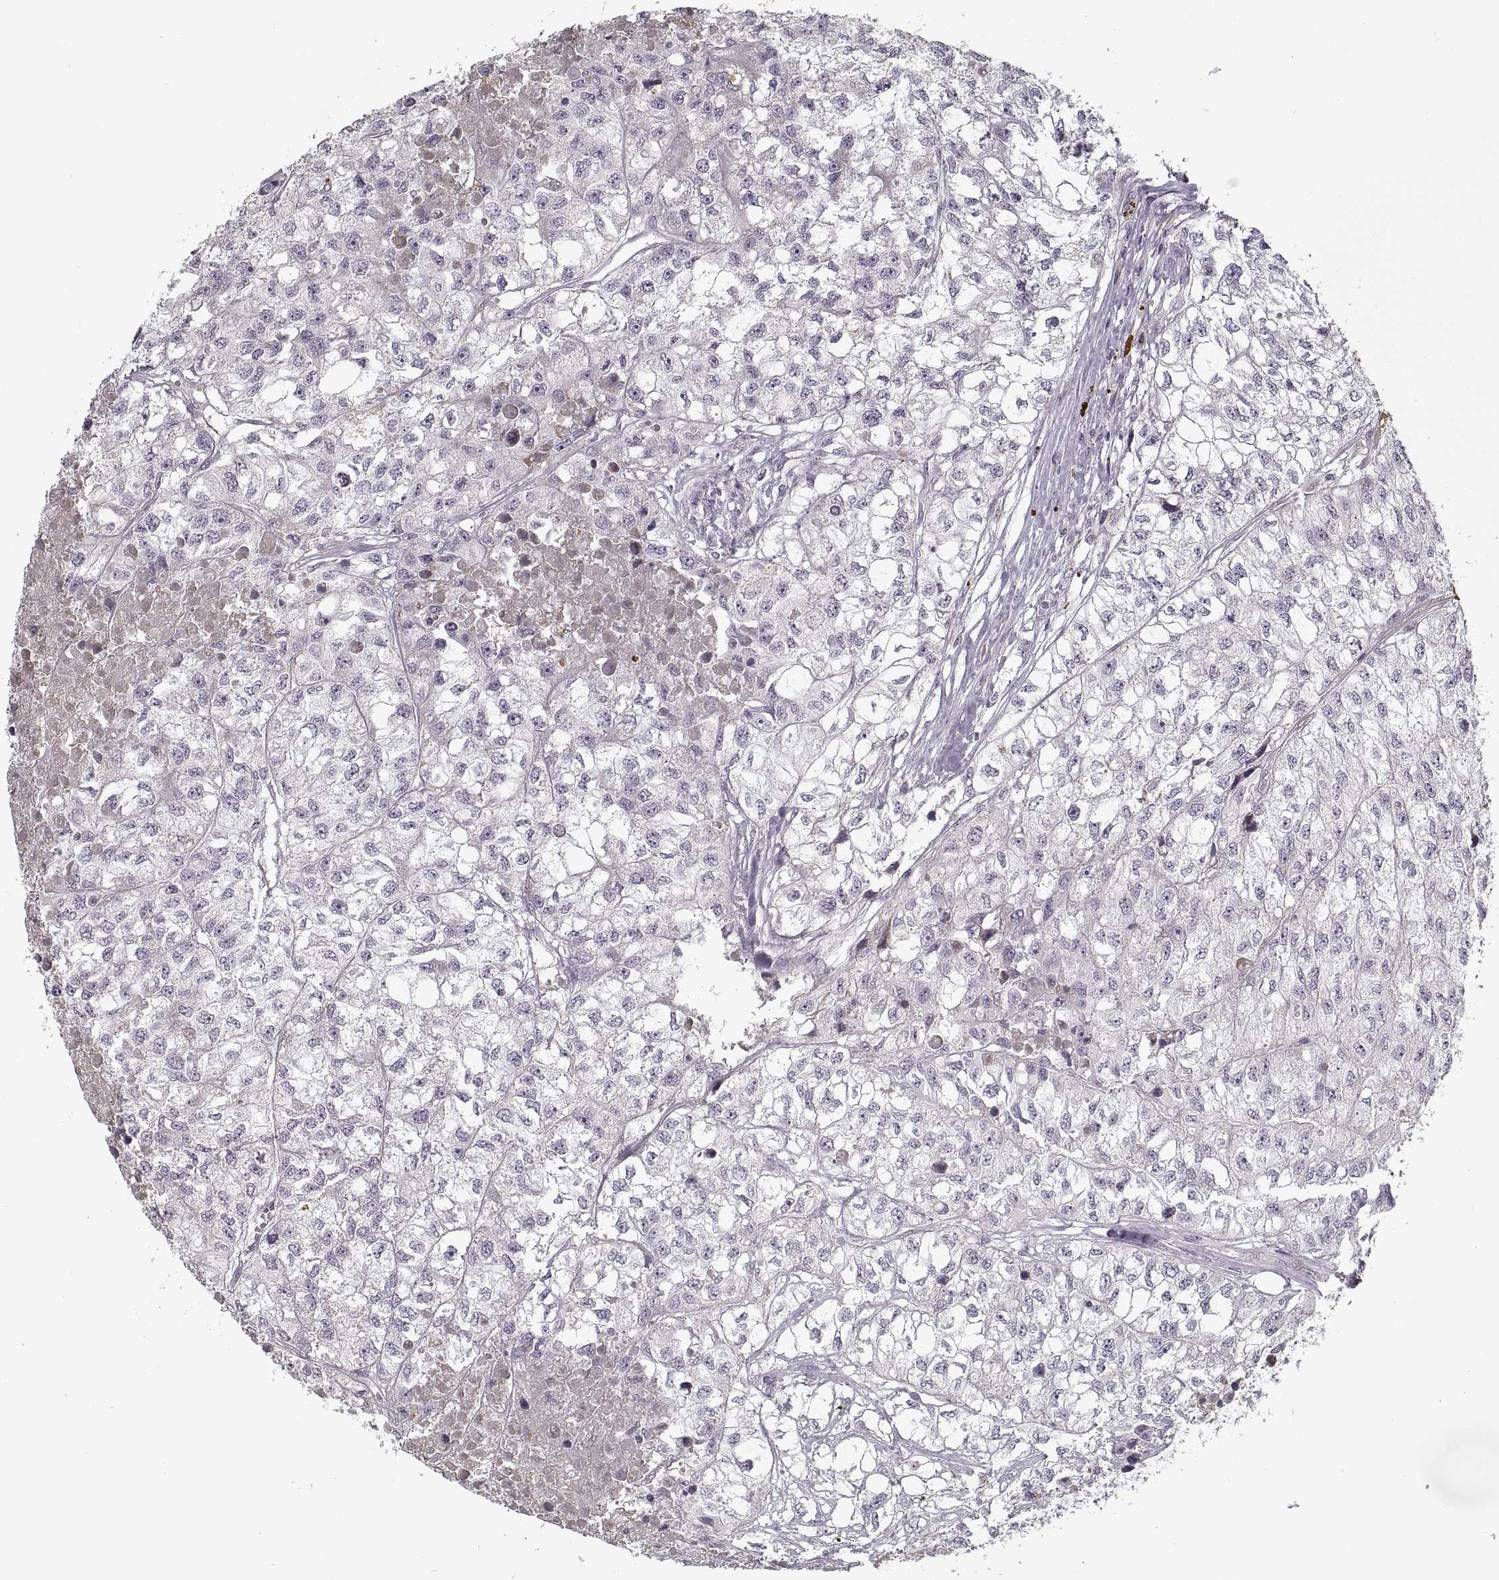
{"staining": {"intensity": "negative", "quantity": "none", "location": "none"}, "tissue": "renal cancer", "cell_type": "Tumor cells", "image_type": "cancer", "snomed": [{"axis": "morphology", "description": "Adenocarcinoma, NOS"}, {"axis": "topography", "description": "Kidney"}], "caption": "DAB immunohistochemical staining of renal cancer demonstrates no significant expression in tumor cells.", "gene": "GAD2", "patient": {"sex": "male", "age": 56}}